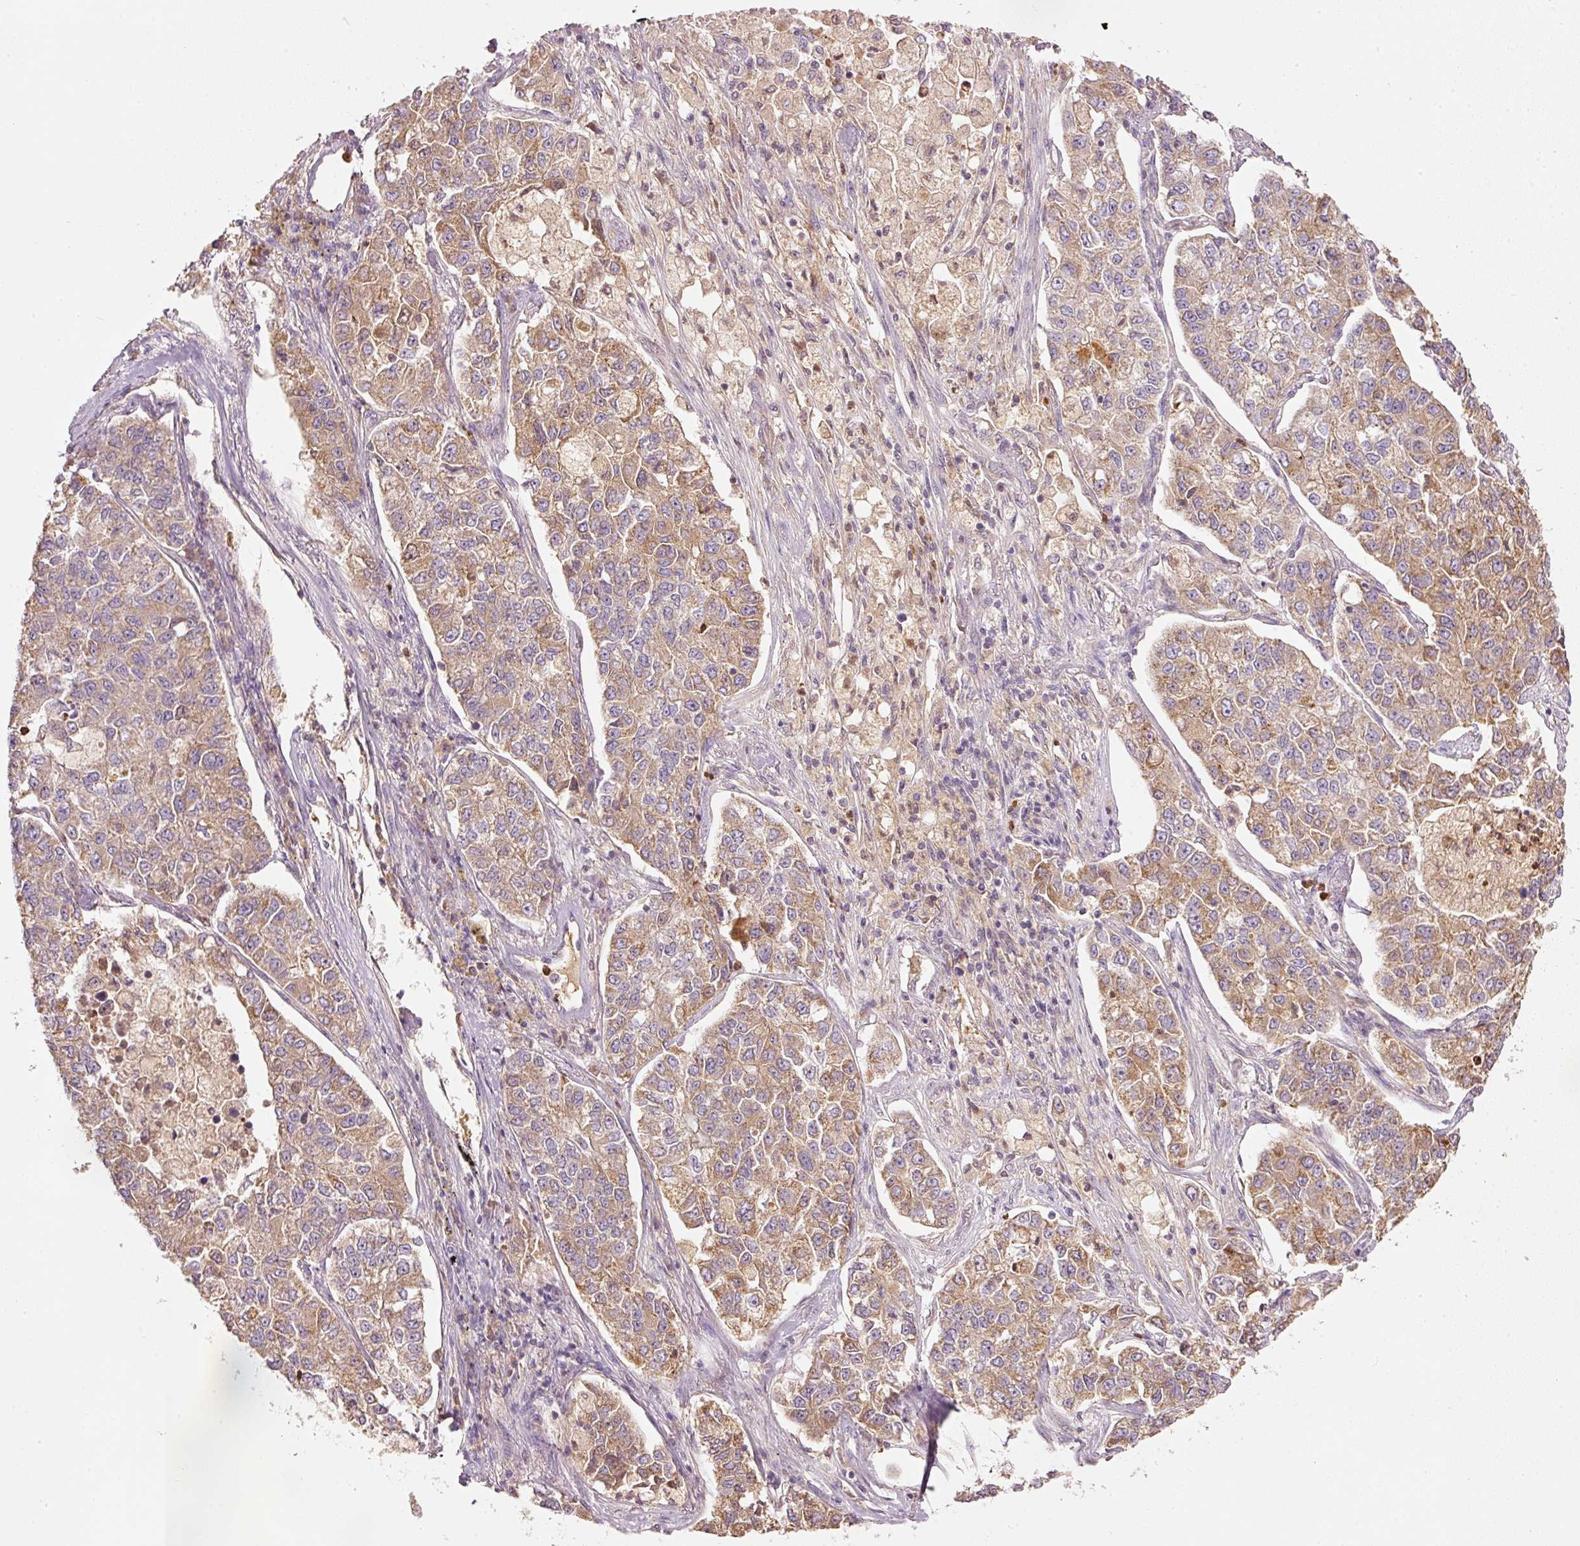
{"staining": {"intensity": "moderate", "quantity": ">75%", "location": "cytoplasmic/membranous"}, "tissue": "lung cancer", "cell_type": "Tumor cells", "image_type": "cancer", "snomed": [{"axis": "morphology", "description": "Adenocarcinoma, NOS"}, {"axis": "topography", "description": "Lung"}], "caption": "Protein analysis of adenocarcinoma (lung) tissue exhibits moderate cytoplasmic/membranous staining in approximately >75% of tumor cells.", "gene": "PSENEN", "patient": {"sex": "male", "age": 49}}